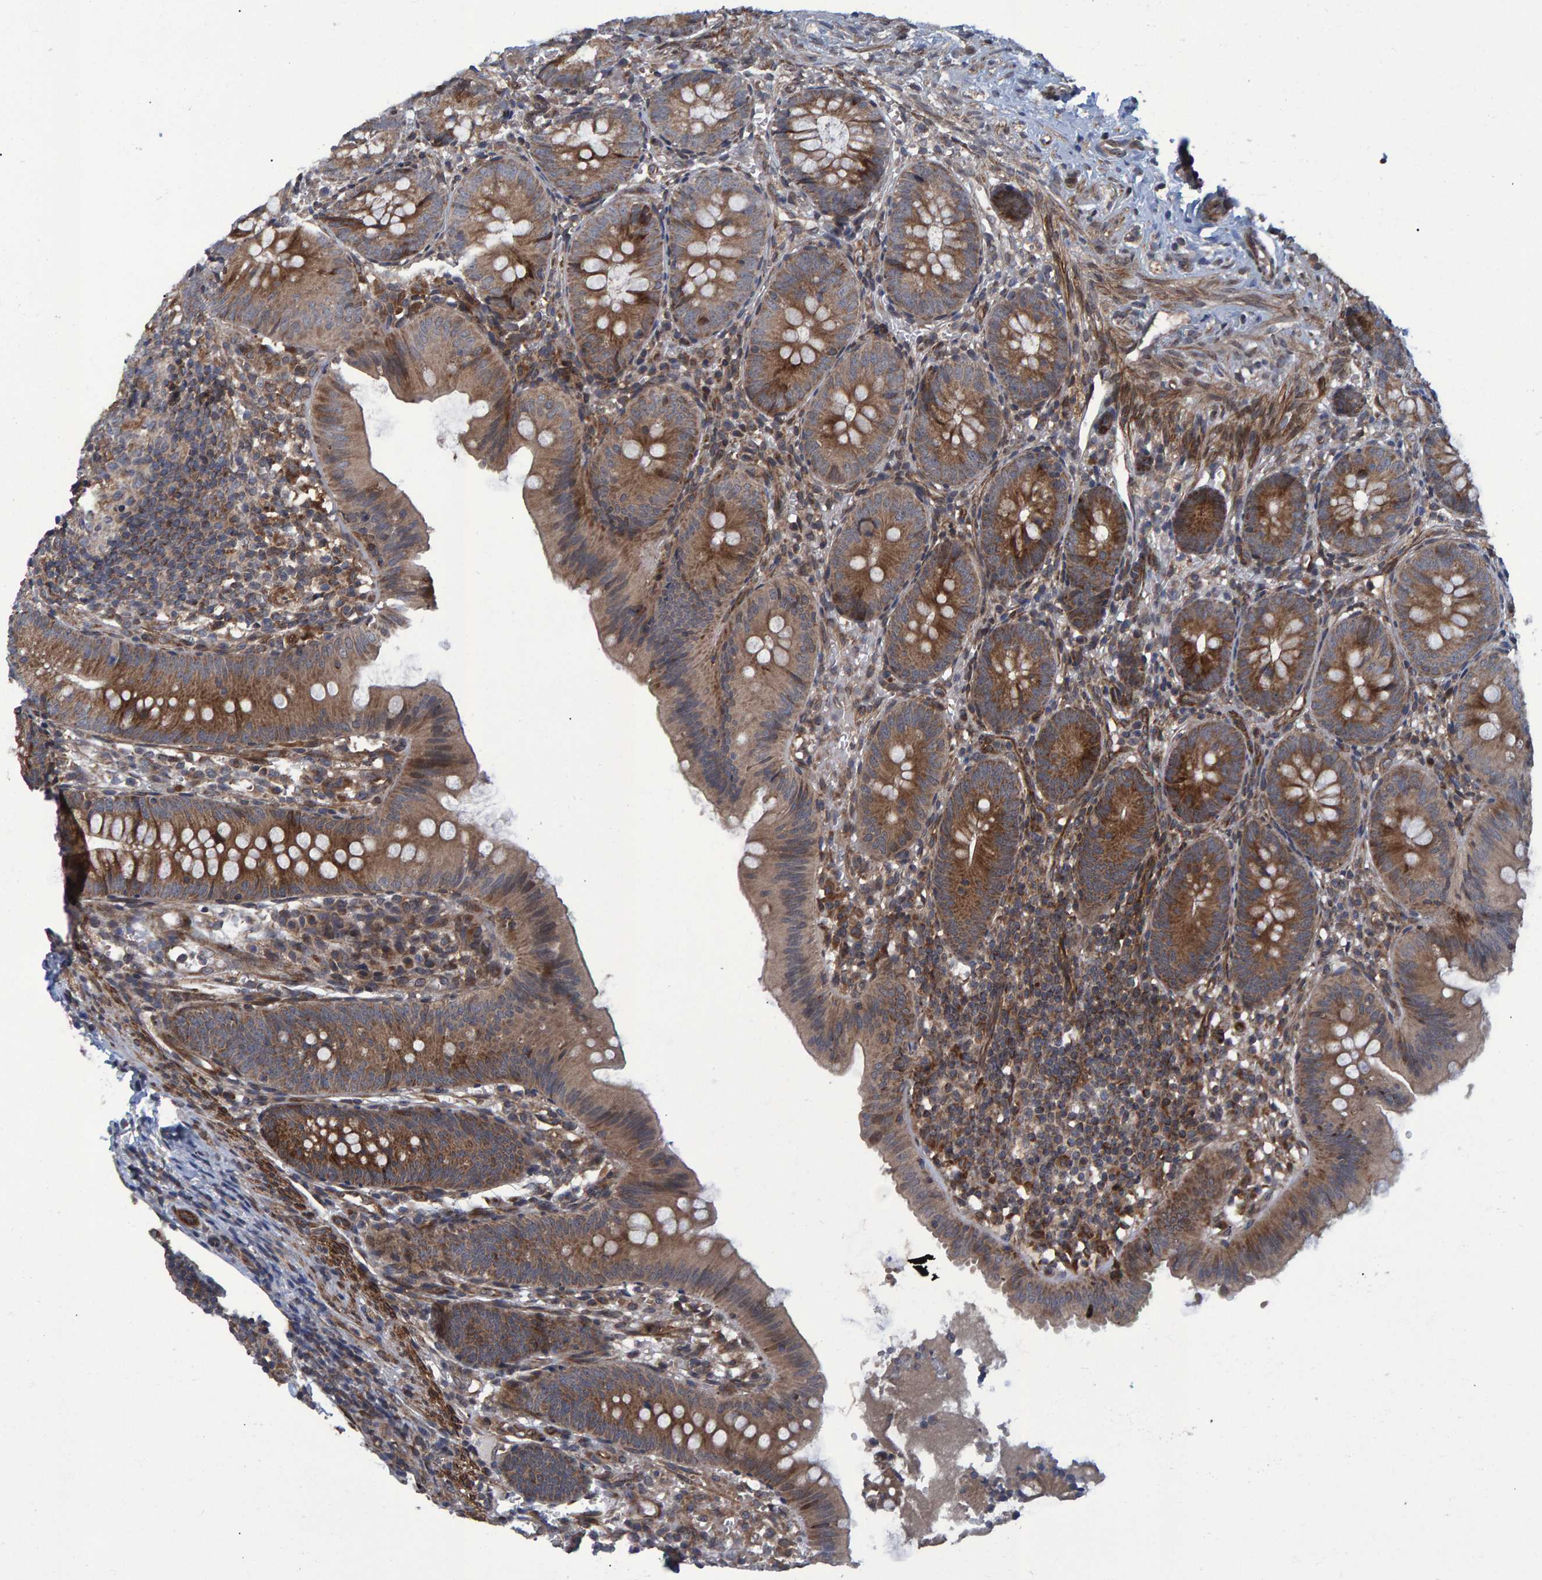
{"staining": {"intensity": "moderate", "quantity": ">75%", "location": "cytoplasmic/membranous"}, "tissue": "appendix", "cell_type": "Glandular cells", "image_type": "normal", "snomed": [{"axis": "morphology", "description": "Normal tissue, NOS"}, {"axis": "topography", "description": "Appendix"}], "caption": "A photomicrograph of appendix stained for a protein reveals moderate cytoplasmic/membranous brown staining in glandular cells.", "gene": "ATP6V1H", "patient": {"sex": "male", "age": 1}}